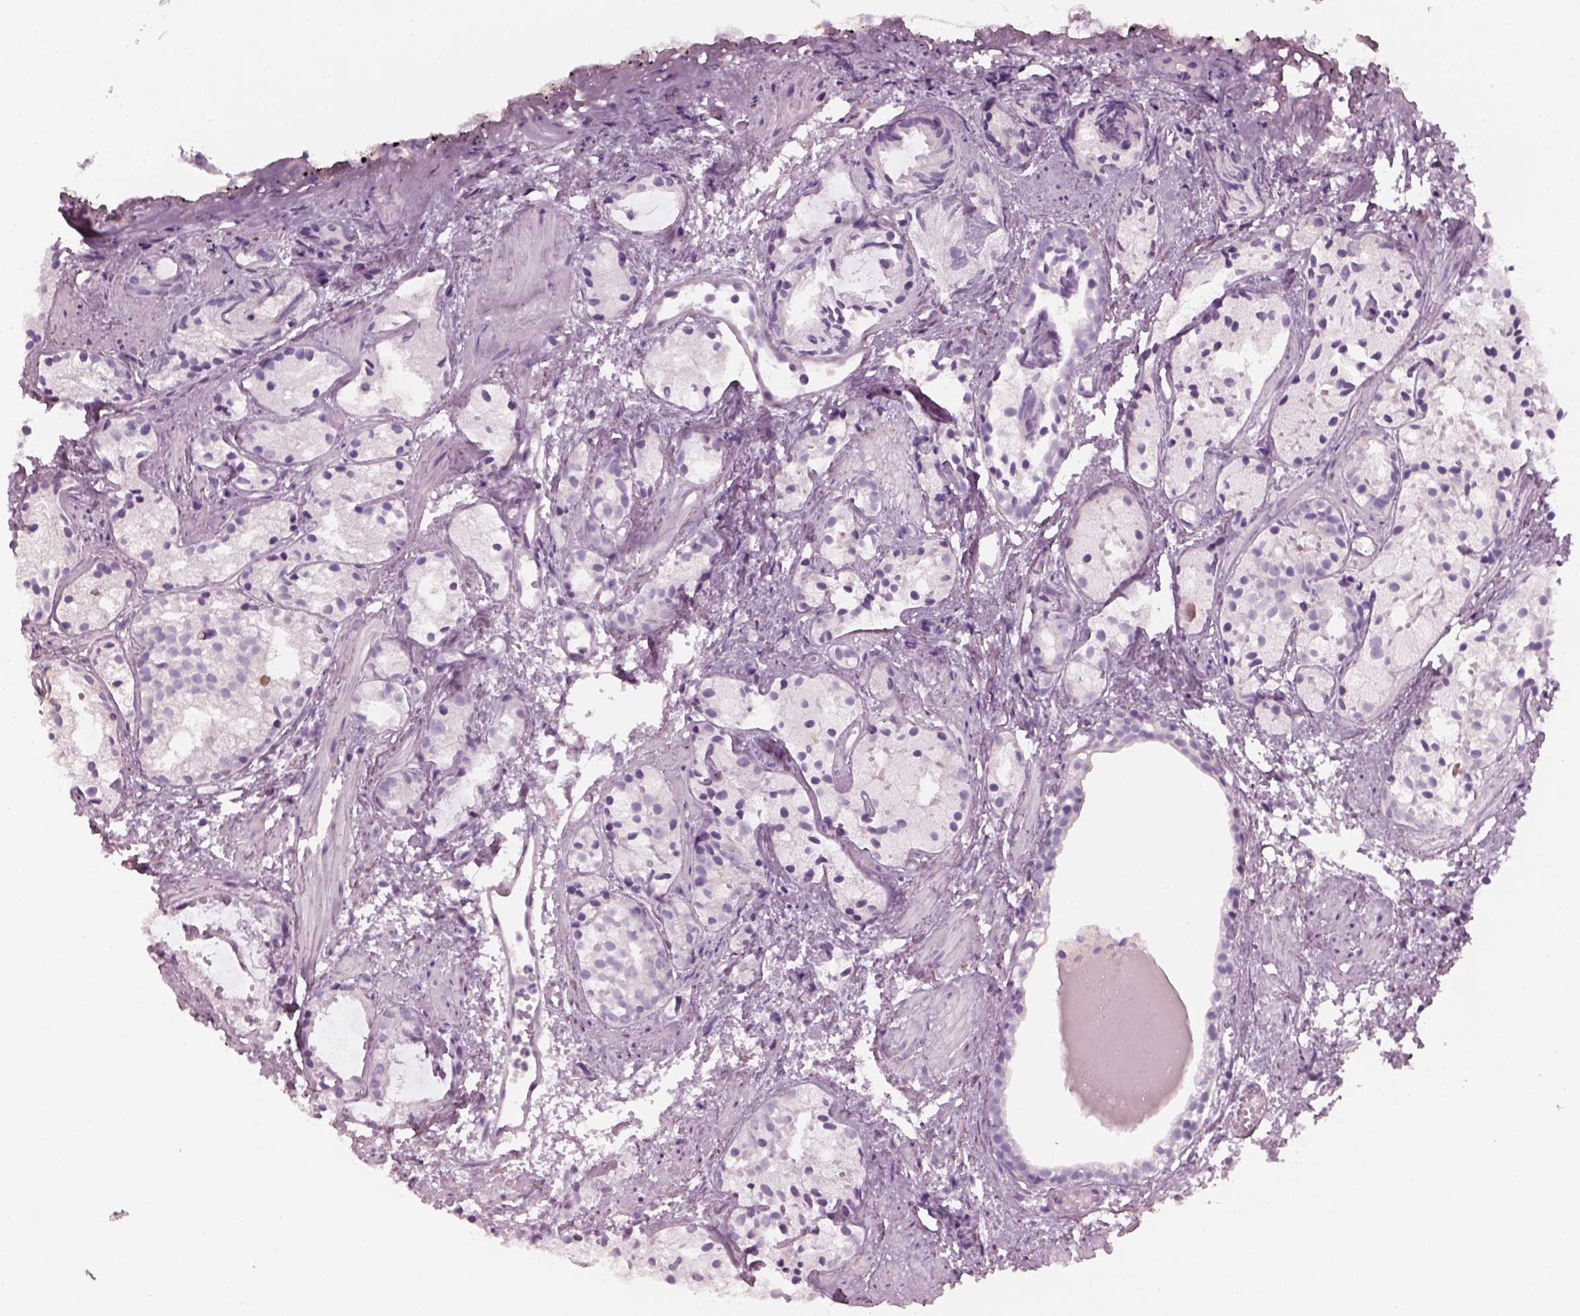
{"staining": {"intensity": "negative", "quantity": "none", "location": "none"}, "tissue": "prostate cancer", "cell_type": "Tumor cells", "image_type": "cancer", "snomed": [{"axis": "morphology", "description": "Adenocarcinoma, High grade"}, {"axis": "topography", "description": "Prostate"}], "caption": "High-grade adenocarcinoma (prostate) was stained to show a protein in brown. There is no significant staining in tumor cells.", "gene": "PDC", "patient": {"sex": "male", "age": 85}}